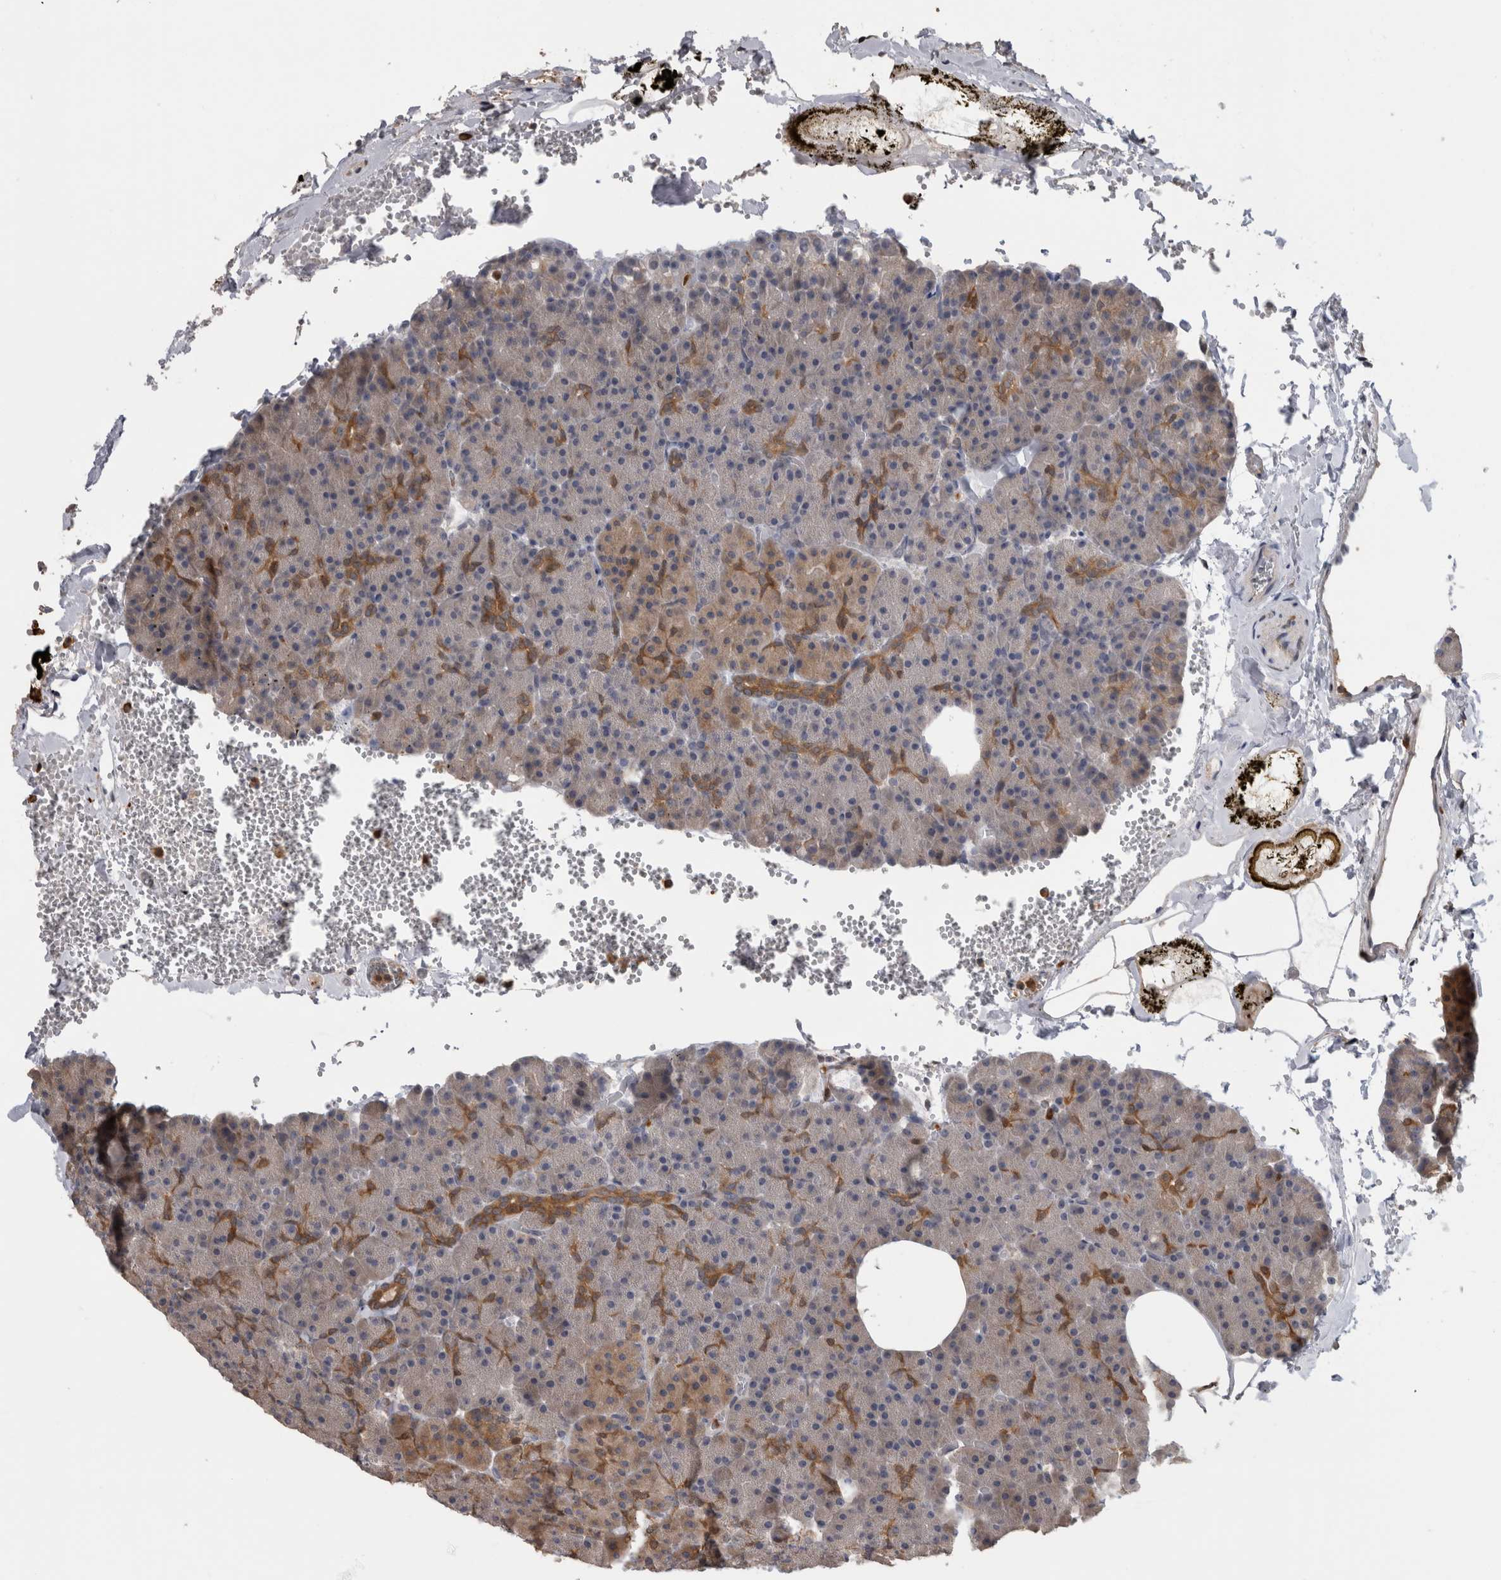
{"staining": {"intensity": "moderate", "quantity": "25%-75%", "location": "cytoplasmic/membranous"}, "tissue": "pancreas", "cell_type": "Exocrine glandular cells", "image_type": "normal", "snomed": [{"axis": "morphology", "description": "Normal tissue, NOS"}, {"axis": "morphology", "description": "Carcinoid, malignant, NOS"}, {"axis": "topography", "description": "Pancreas"}], "caption": "Unremarkable pancreas exhibits moderate cytoplasmic/membranous positivity in approximately 25%-75% of exocrine glandular cells, visualized by immunohistochemistry. The staining was performed using DAB (3,3'-diaminobenzidine) to visualize the protein expression in brown, while the nuclei were stained in blue with hematoxylin (Magnification: 20x).", "gene": "USH1G", "patient": {"sex": "female", "age": 35}}